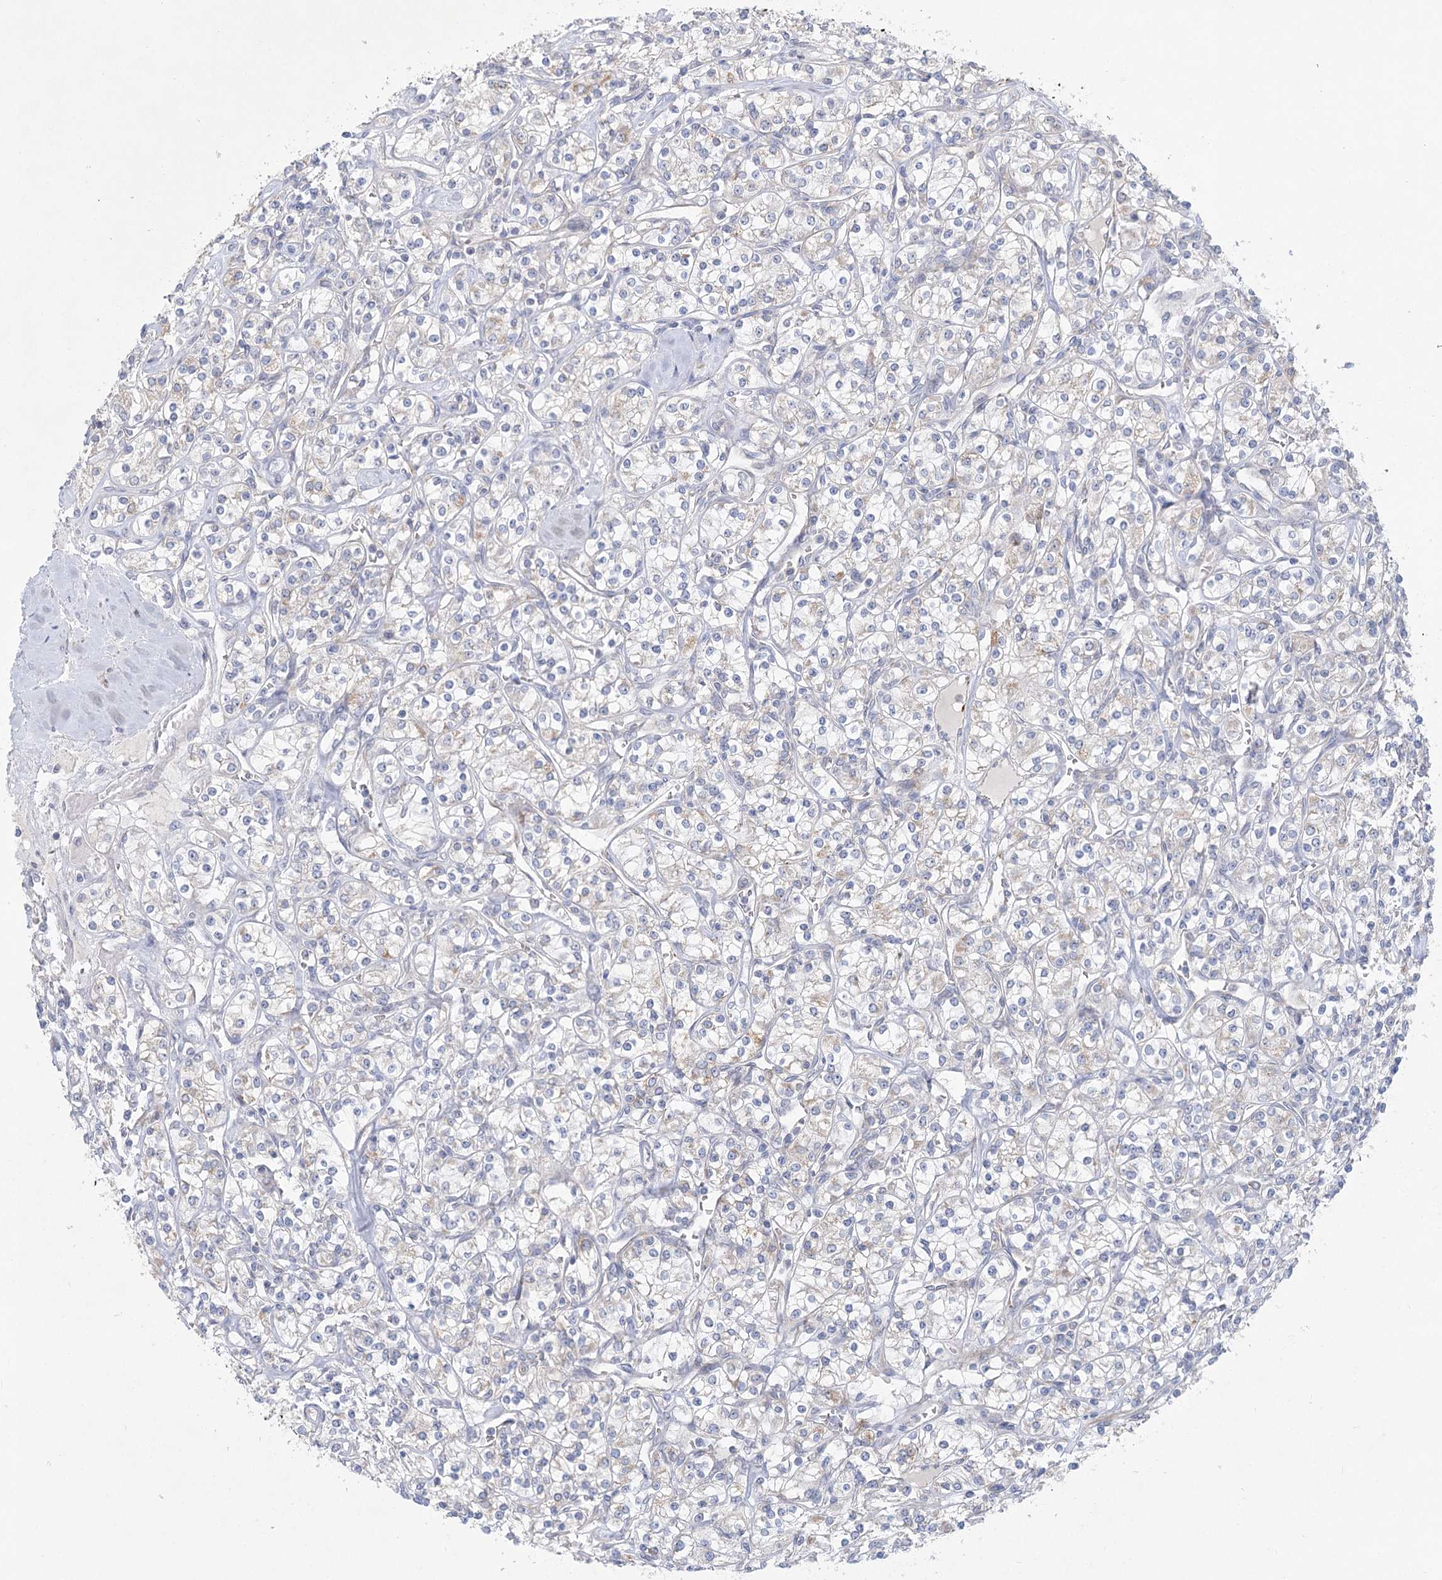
{"staining": {"intensity": "negative", "quantity": "none", "location": "none"}, "tissue": "renal cancer", "cell_type": "Tumor cells", "image_type": "cancer", "snomed": [{"axis": "morphology", "description": "Adenocarcinoma, NOS"}, {"axis": "topography", "description": "Kidney"}], "caption": "Renal adenocarcinoma was stained to show a protein in brown. There is no significant positivity in tumor cells. The staining is performed using DAB (3,3'-diaminobenzidine) brown chromogen with nuclei counter-stained in using hematoxylin.", "gene": "DHTKD1", "patient": {"sex": "male", "age": 77}}